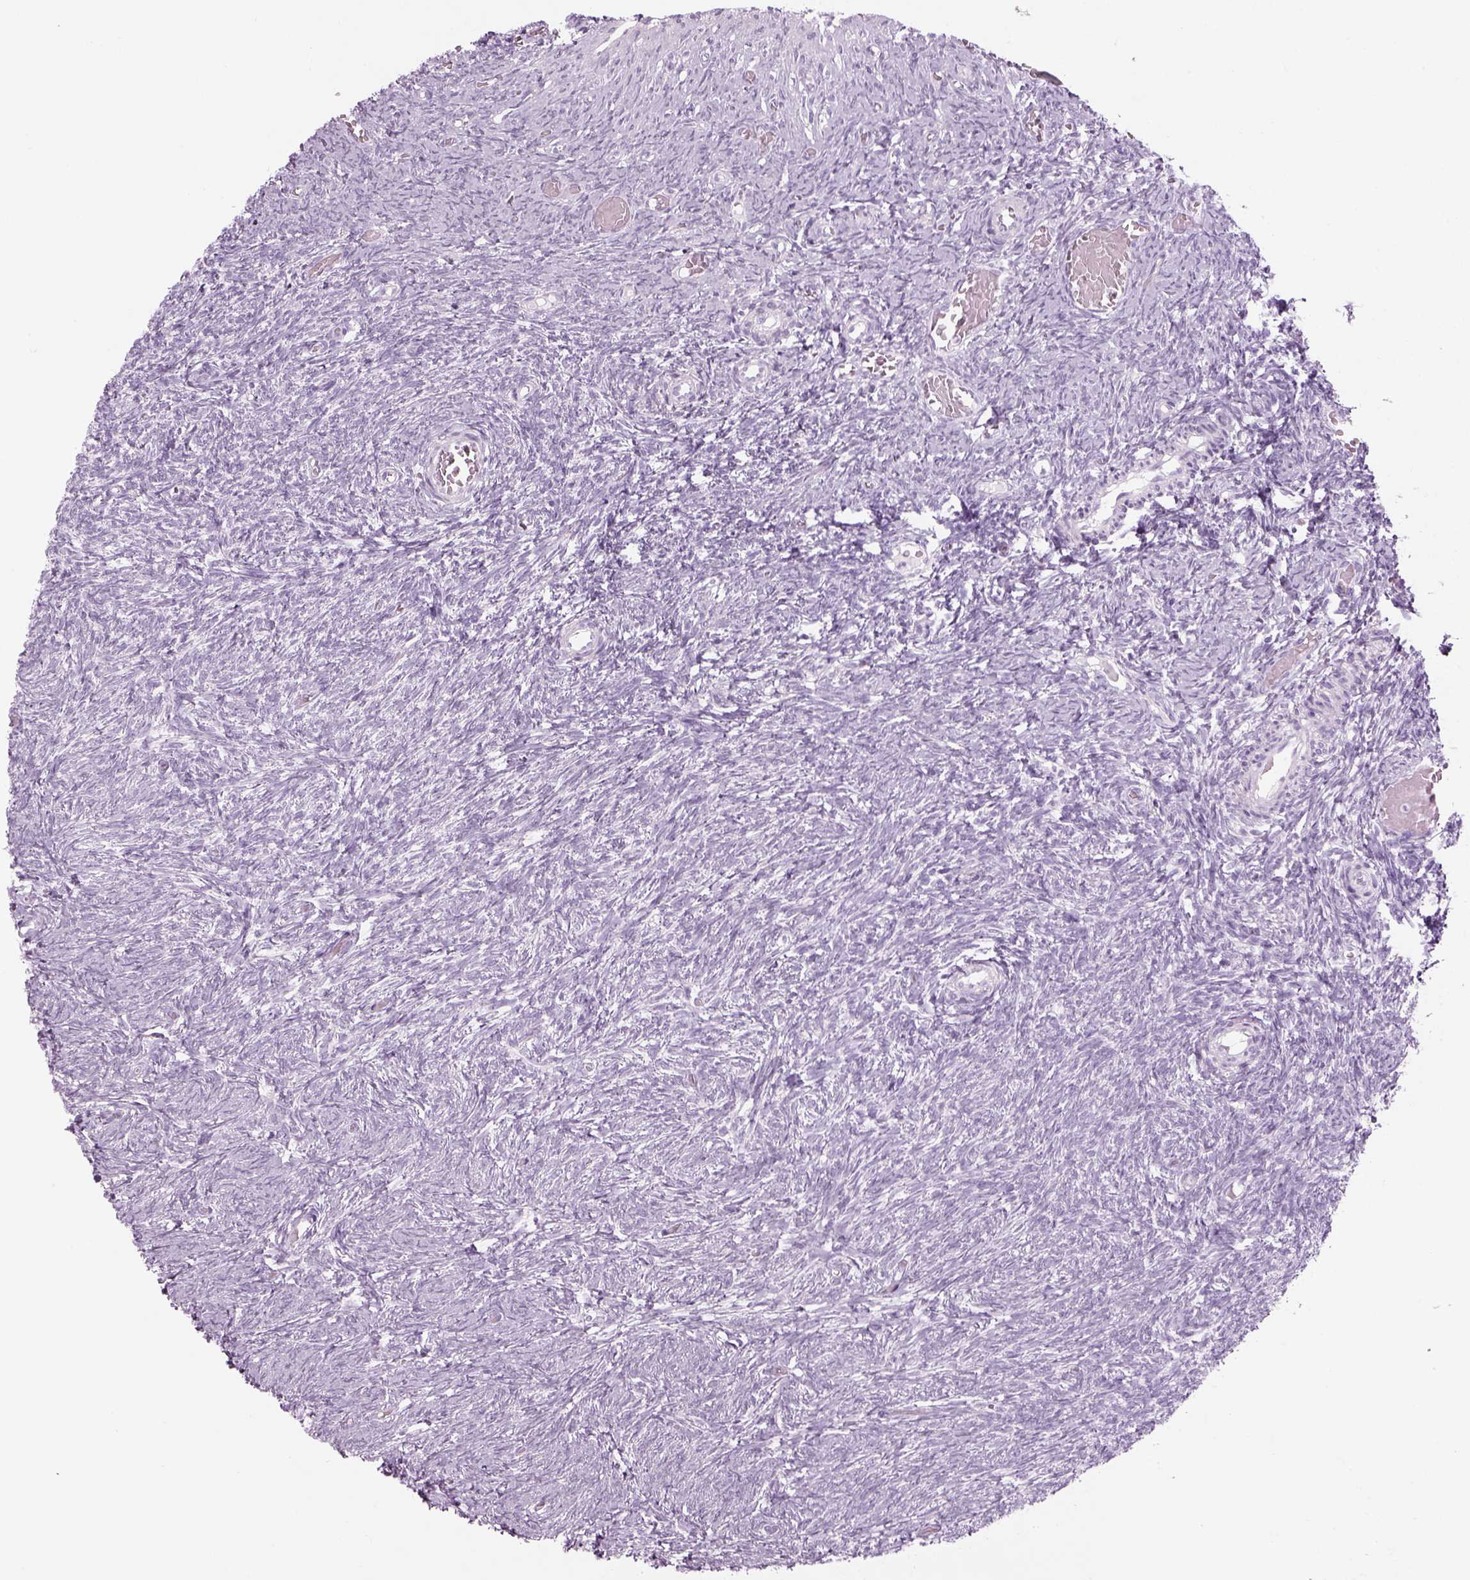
{"staining": {"intensity": "negative", "quantity": "none", "location": "none"}, "tissue": "ovary", "cell_type": "Follicle cells", "image_type": "normal", "snomed": [{"axis": "morphology", "description": "Normal tissue, NOS"}, {"axis": "topography", "description": "Ovary"}], "caption": "Ovary was stained to show a protein in brown. There is no significant staining in follicle cells. The staining is performed using DAB (3,3'-diaminobenzidine) brown chromogen with nuclei counter-stained in using hematoxylin.", "gene": "SAG", "patient": {"sex": "female", "age": 39}}